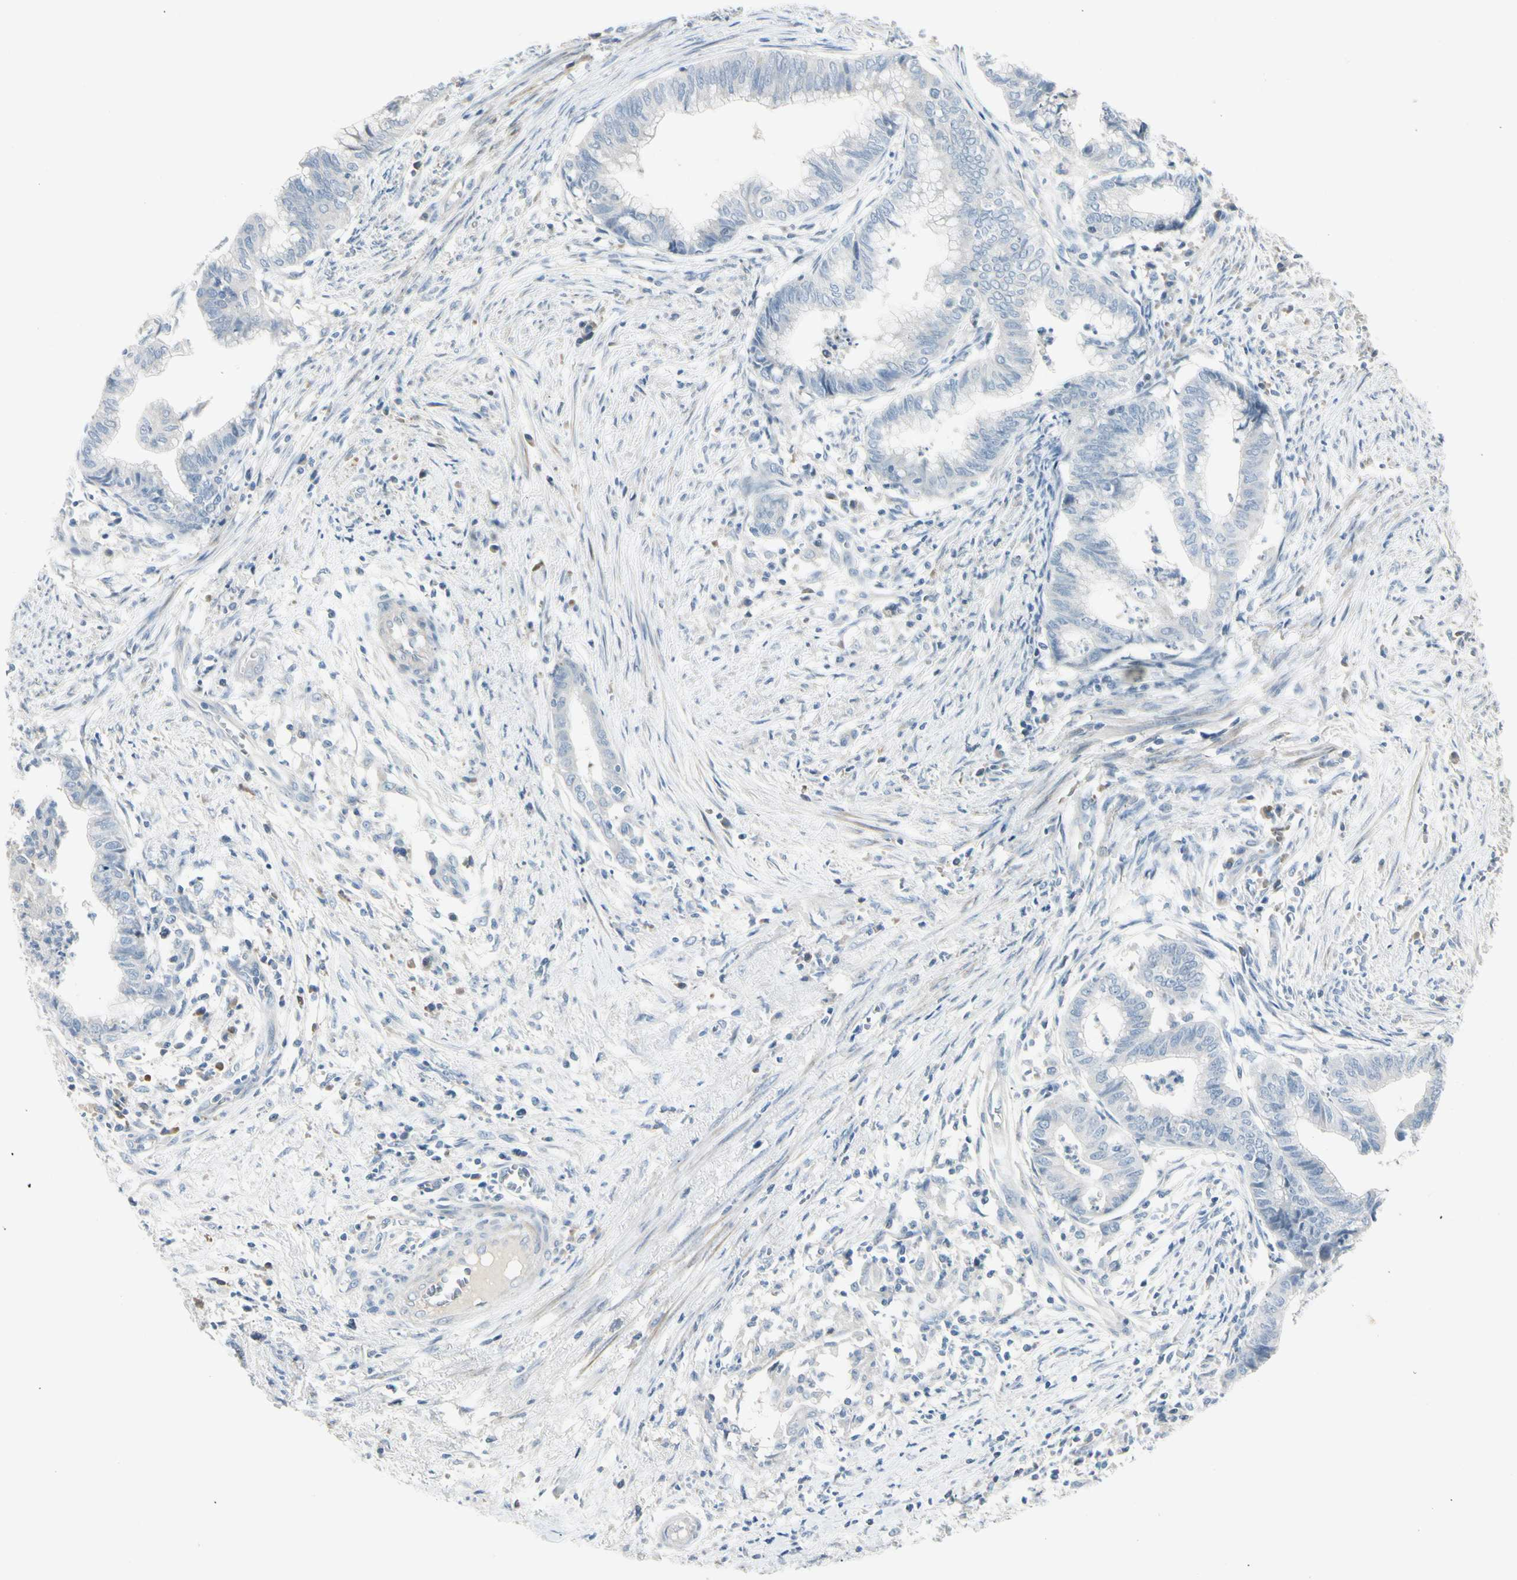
{"staining": {"intensity": "negative", "quantity": "none", "location": "none"}, "tissue": "endometrial cancer", "cell_type": "Tumor cells", "image_type": "cancer", "snomed": [{"axis": "morphology", "description": "Necrosis, NOS"}, {"axis": "morphology", "description": "Adenocarcinoma, NOS"}, {"axis": "topography", "description": "Endometrium"}], "caption": "Immunohistochemistry micrograph of neoplastic tissue: human endometrial cancer stained with DAB (3,3'-diaminobenzidine) displays no significant protein positivity in tumor cells.", "gene": "CYP2E1", "patient": {"sex": "female", "age": 79}}